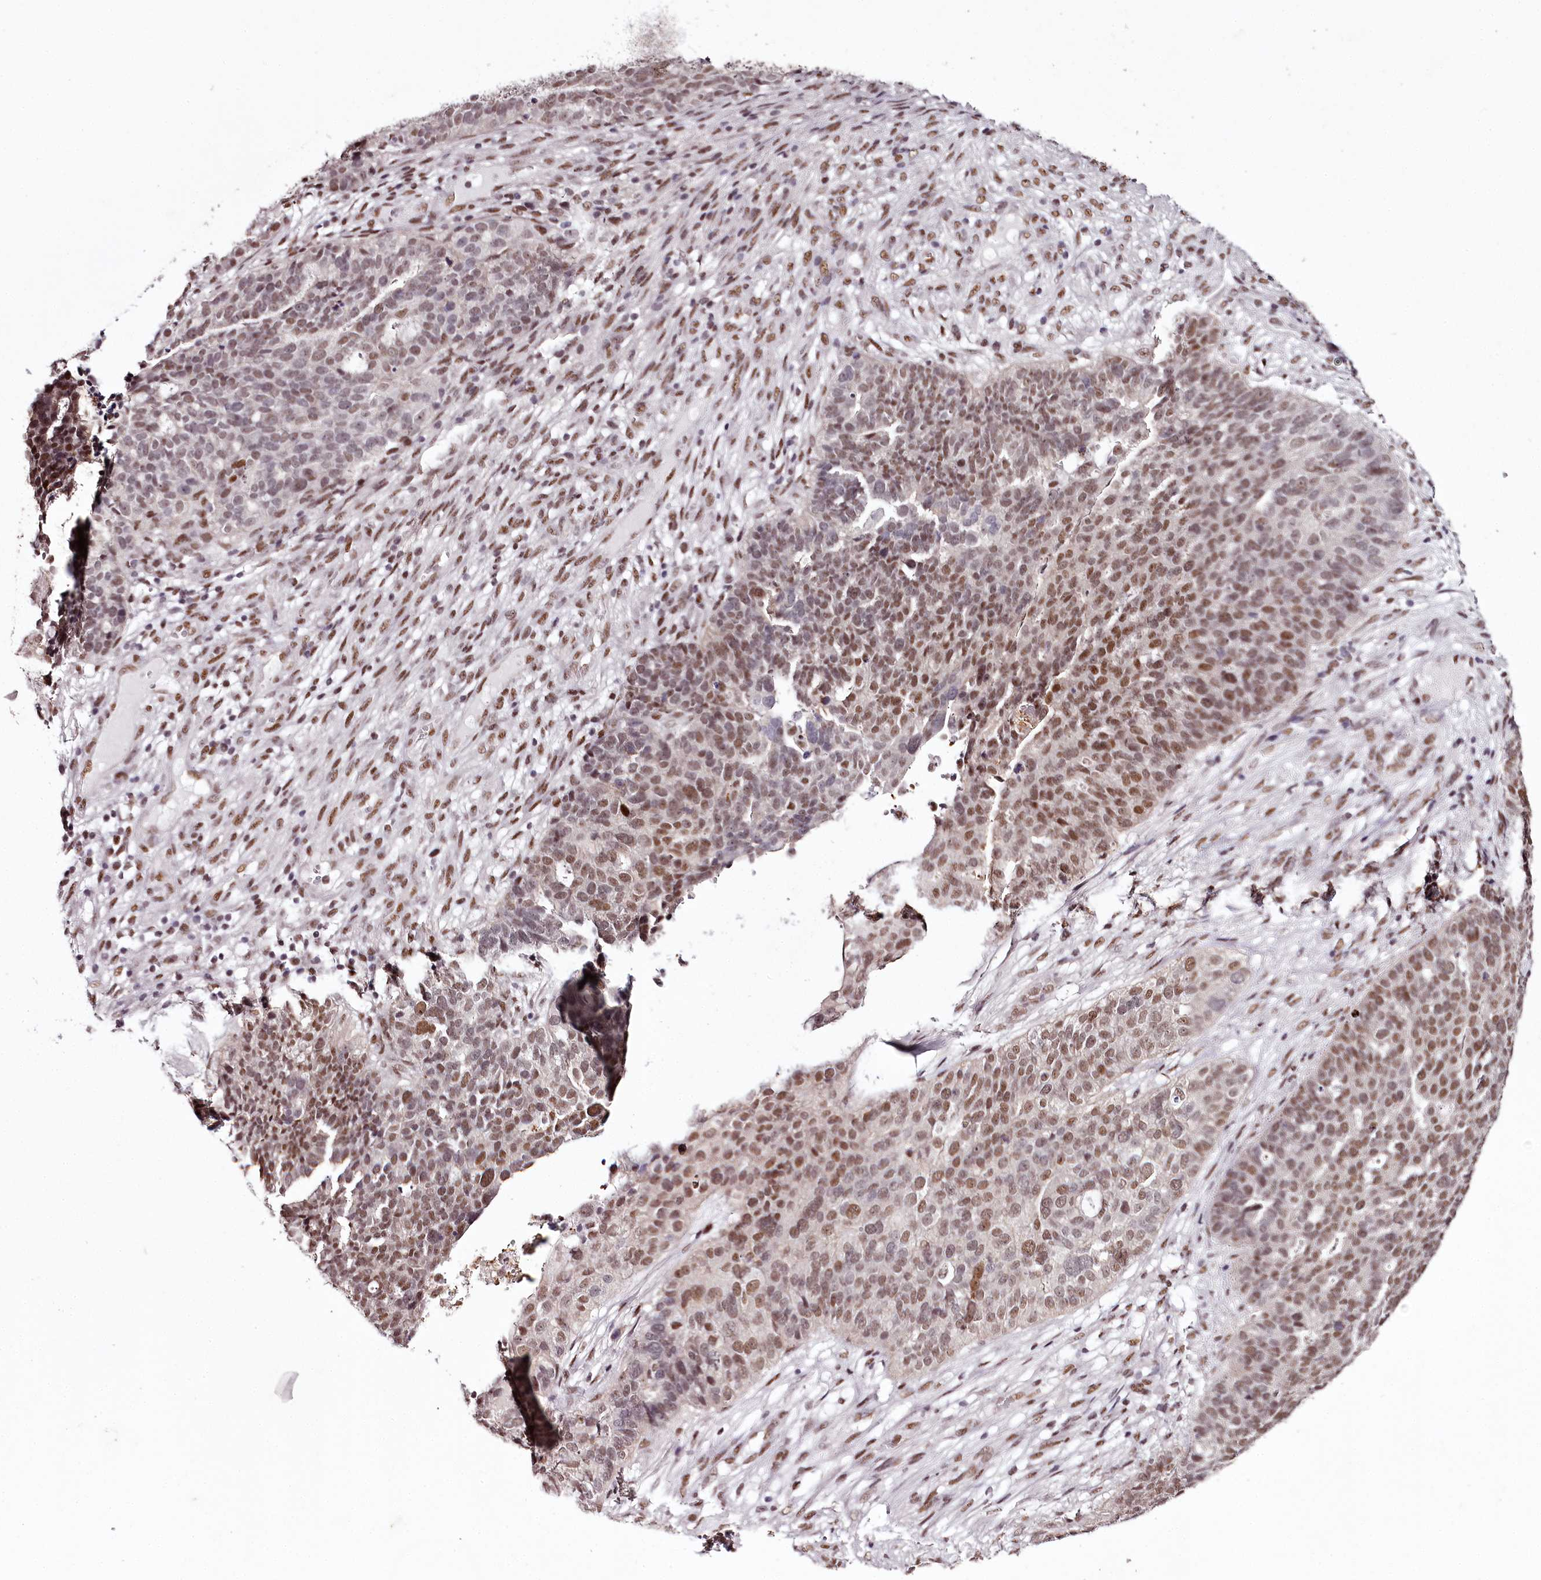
{"staining": {"intensity": "moderate", "quantity": ">75%", "location": "nuclear"}, "tissue": "ovarian cancer", "cell_type": "Tumor cells", "image_type": "cancer", "snomed": [{"axis": "morphology", "description": "Cystadenocarcinoma, serous, NOS"}, {"axis": "topography", "description": "Ovary"}], "caption": "DAB (3,3'-diaminobenzidine) immunohistochemical staining of ovarian serous cystadenocarcinoma demonstrates moderate nuclear protein expression in about >75% of tumor cells. Immunohistochemistry (ihc) stains the protein in brown and the nuclei are stained blue.", "gene": "PSPC1", "patient": {"sex": "female", "age": 59}}